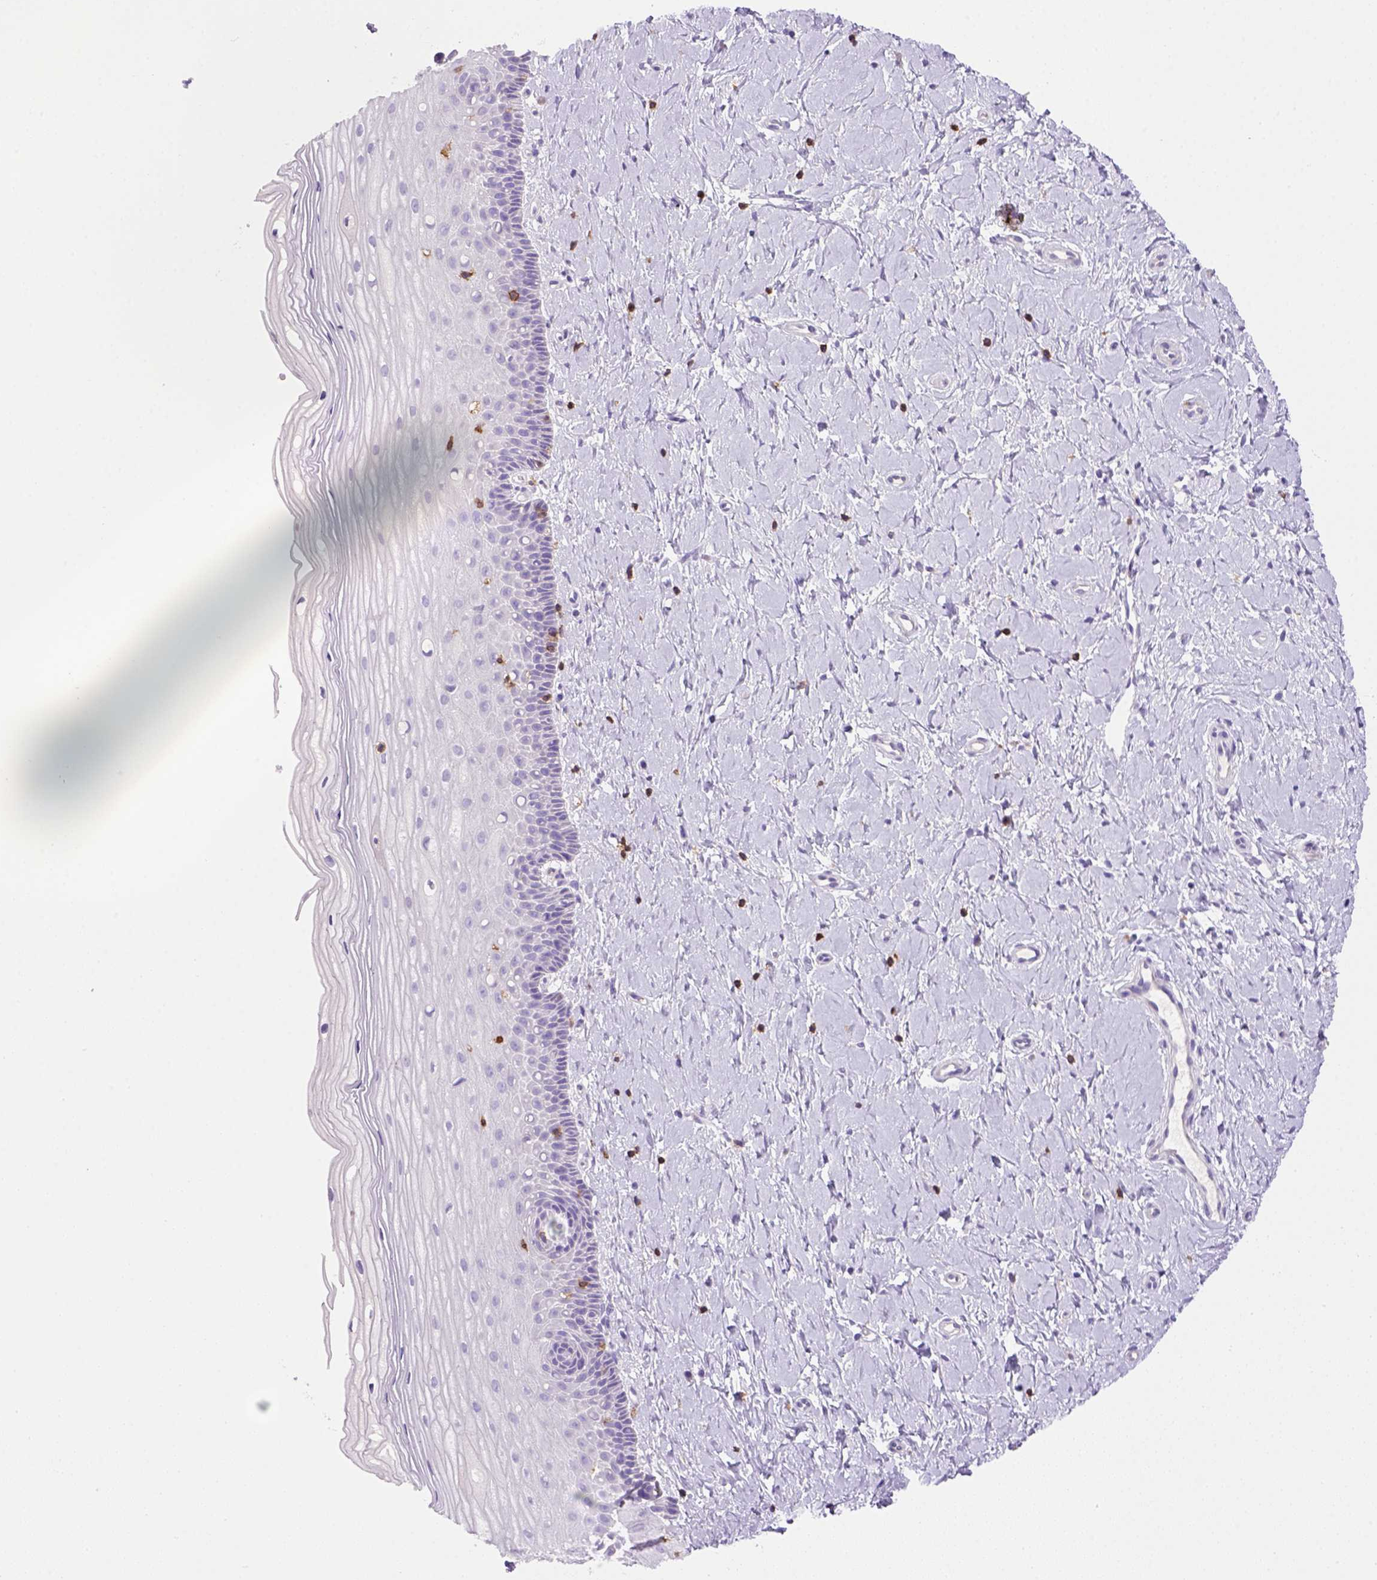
{"staining": {"intensity": "negative", "quantity": "none", "location": "none"}, "tissue": "cervix", "cell_type": "Glandular cells", "image_type": "normal", "snomed": [{"axis": "morphology", "description": "Normal tissue, NOS"}, {"axis": "topography", "description": "Cervix"}], "caption": "Micrograph shows no protein staining in glandular cells of normal cervix. (DAB (3,3'-diaminobenzidine) IHC visualized using brightfield microscopy, high magnification).", "gene": "CD3E", "patient": {"sex": "female", "age": 37}}